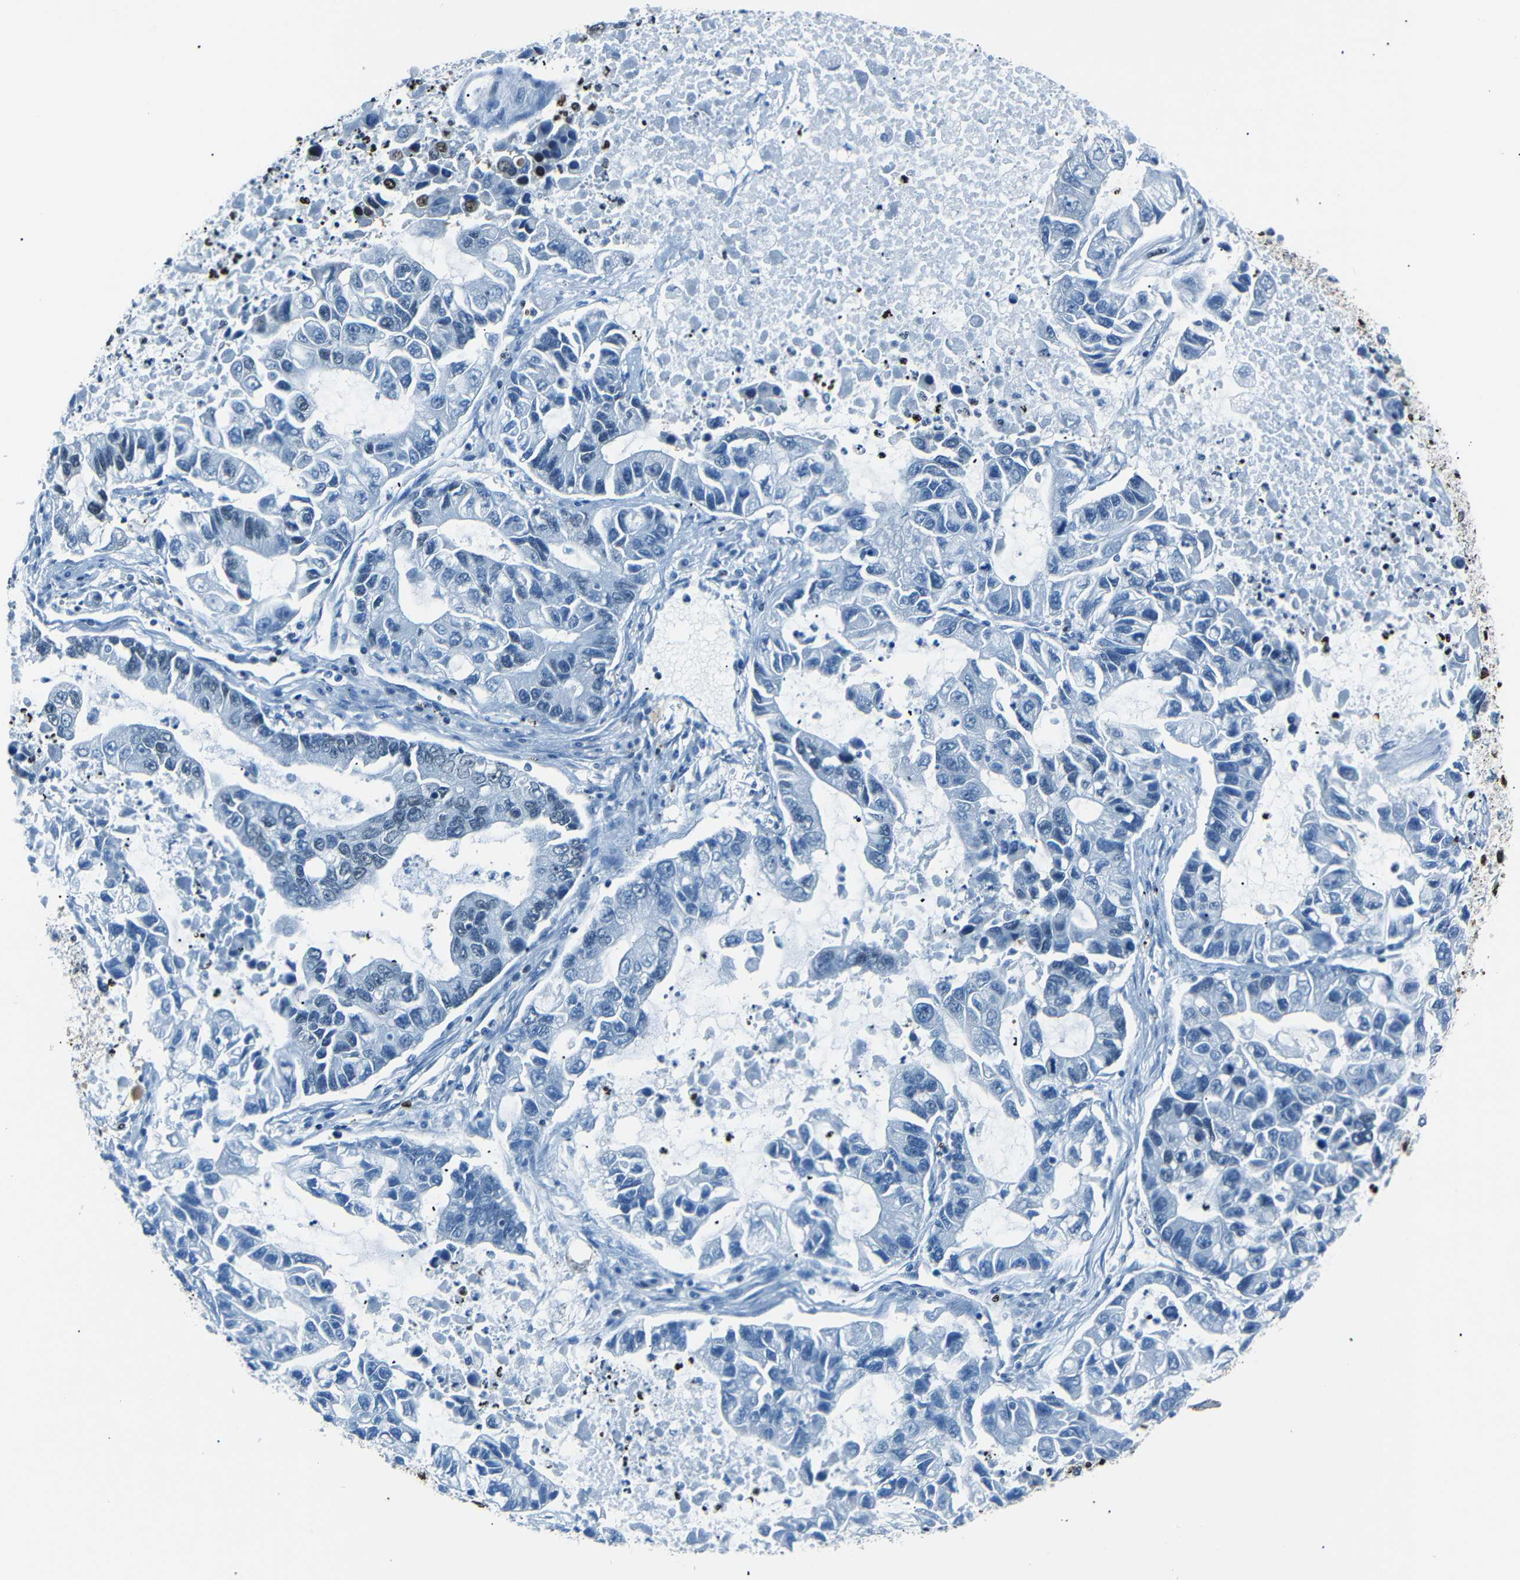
{"staining": {"intensity": "strong", "quantity": "<25%", "location": "nuclear"}, "tissue": "lung cancer", "cell_type": "Tumor cells", "image_type": "cancer", "snomed": [{"axis": "morphology", "description": "Adenocarcinoma, NOS"}, {"axis": "topography", "description": "Lung"}], "caption": "Lung adenocarcinoma was stained to show a protein in brown. There is medium levels of strong nuclear positivity in about <25% of tumor cells.", "gene": "HMGN1", "patient": {"sex": "female", "age": 51}}